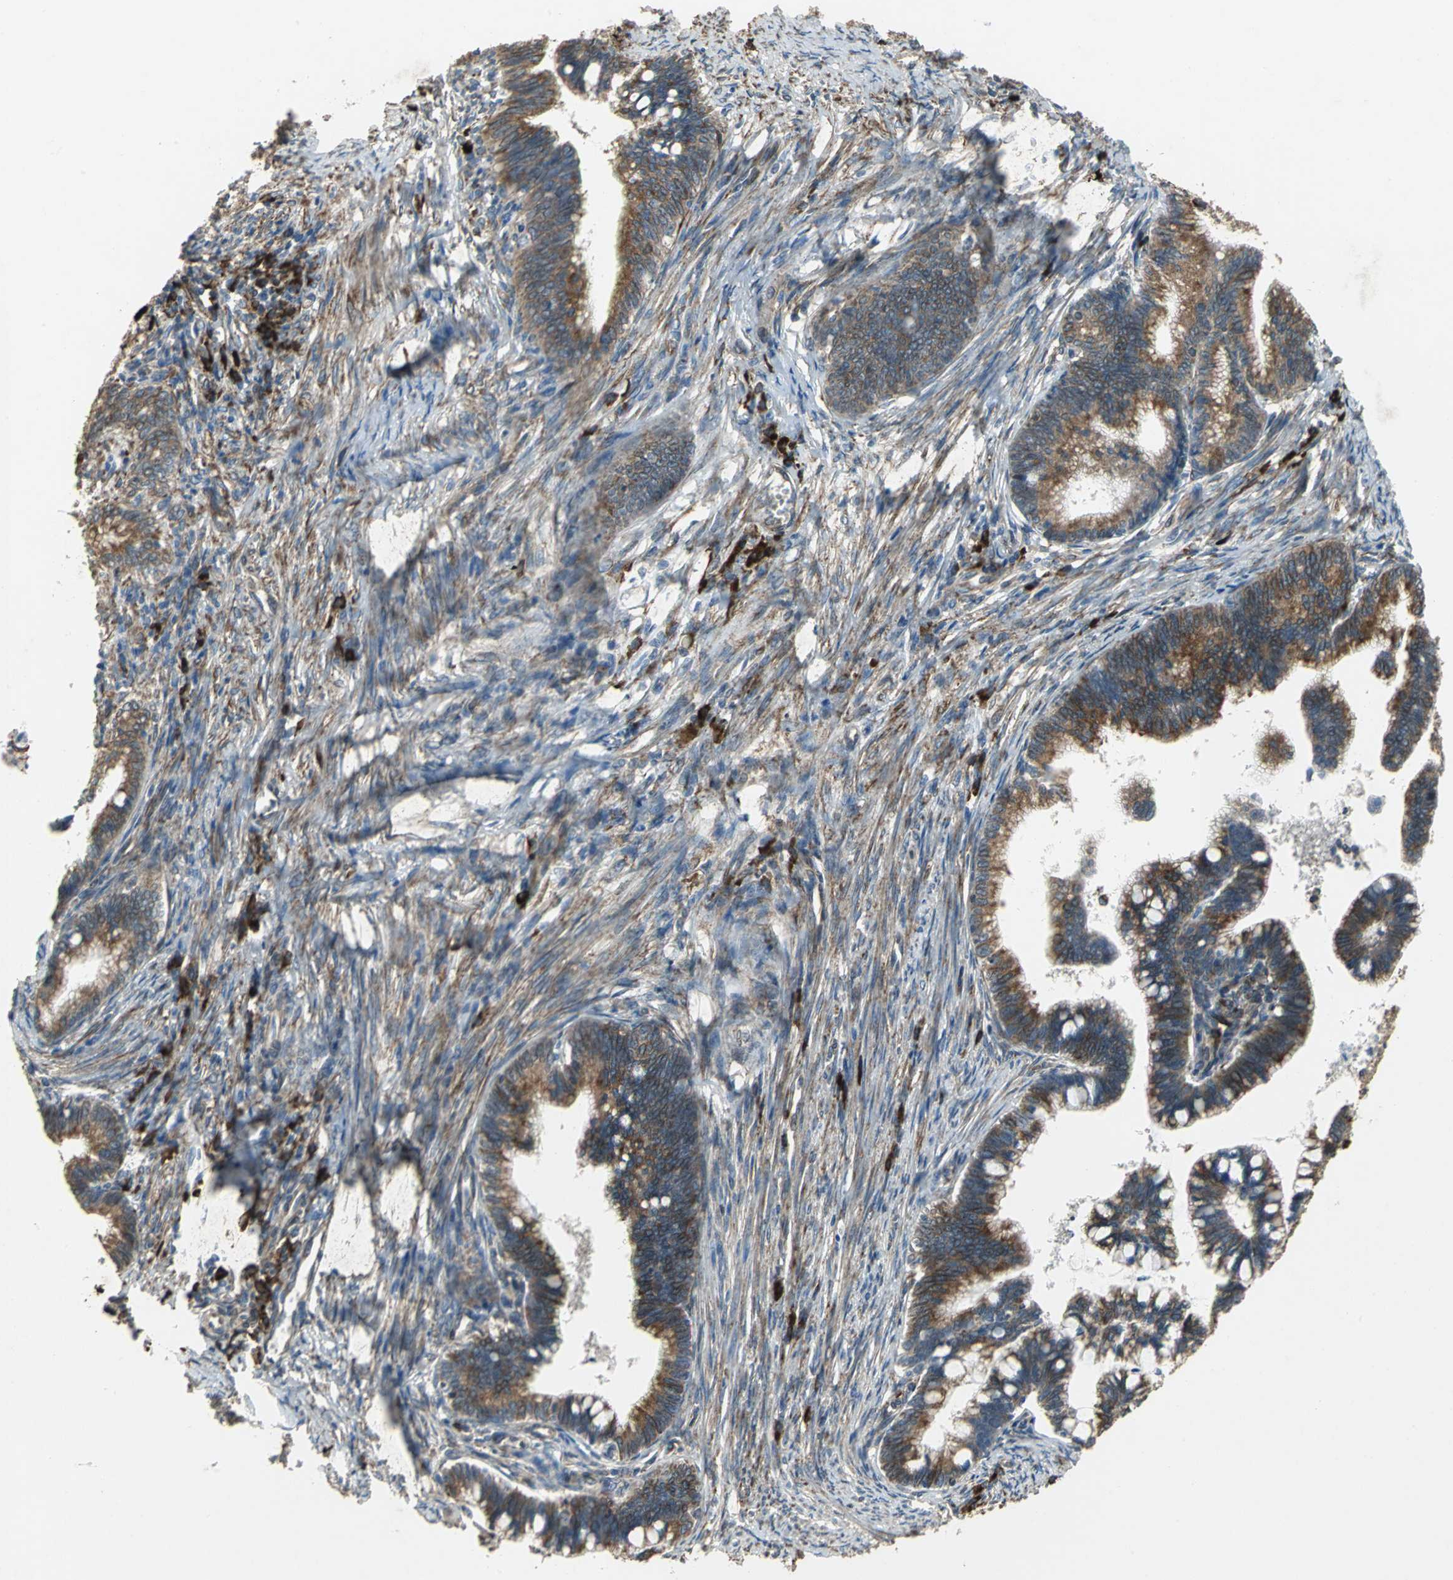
{"staining": {"intensity": "moderate", "quantity": "25%-75%", "location": "cytoplasmic/membranous,nuclear"}, "tissue": "cervical cancer", "cell_type": "Tumor cells", "image_type": "cancer", "snomed": [{"axis": "morphology", "description": "Adenocarcinoma, NOS"}, {"axis": "topography", "description": "Cervix"}], "caption": "Tumor cells exhibit moderate cytoplasmic/membranous and nuclear expression in approximately 25%-75% of cells in cervical adenocarcinoma.", "gene": "SYVN1", "patient": {"sex": "female", "age": 36}}